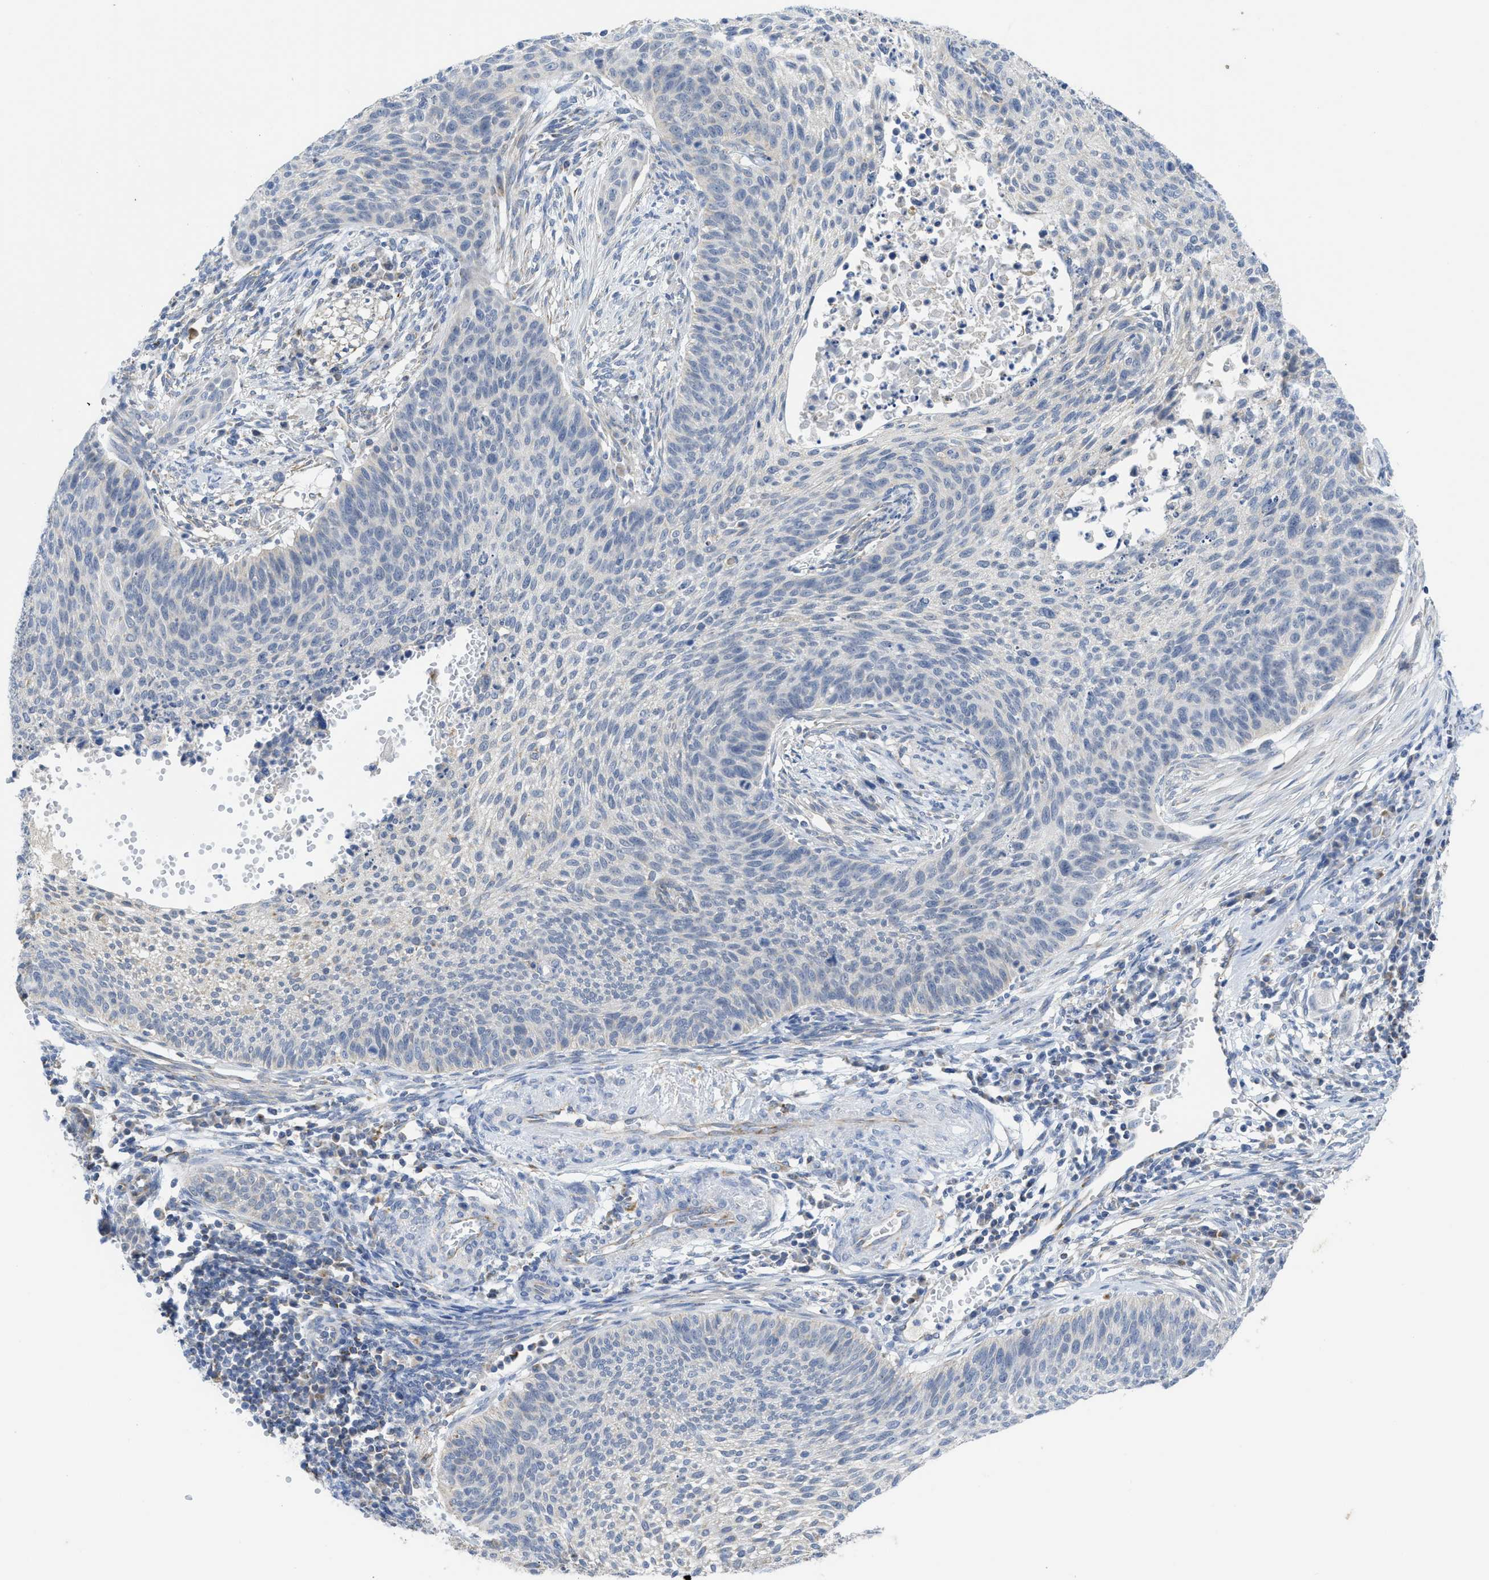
{"staining": {"intensity": "weak", "quantity": "<25%", "location": "cytoplasmic/membranous"}, "tissue": "cervical cancer", "cell_type": "Tumor cells", "image_type": "cancer", "snomed": [{"axis": "morphology", "description": "Squamous cell carcinoma, NOS"}, {"axis": "topography", "description": "Cervix"}], "caption": "An immunohistochemistry histopathology image of cervical squamous cell carcinoma is shown. There is no staining in tumor cells of cervical squamous cell carcinoma. The staining was performed using DAB (3,3'-diaminobenzidine) to visualize the protein expression in brown, while the nuclei were stained in blue with hematoxylin (Magnification: 20x).", "gene": "GATD3", "patient": {"sex": "female", "age": 70}}